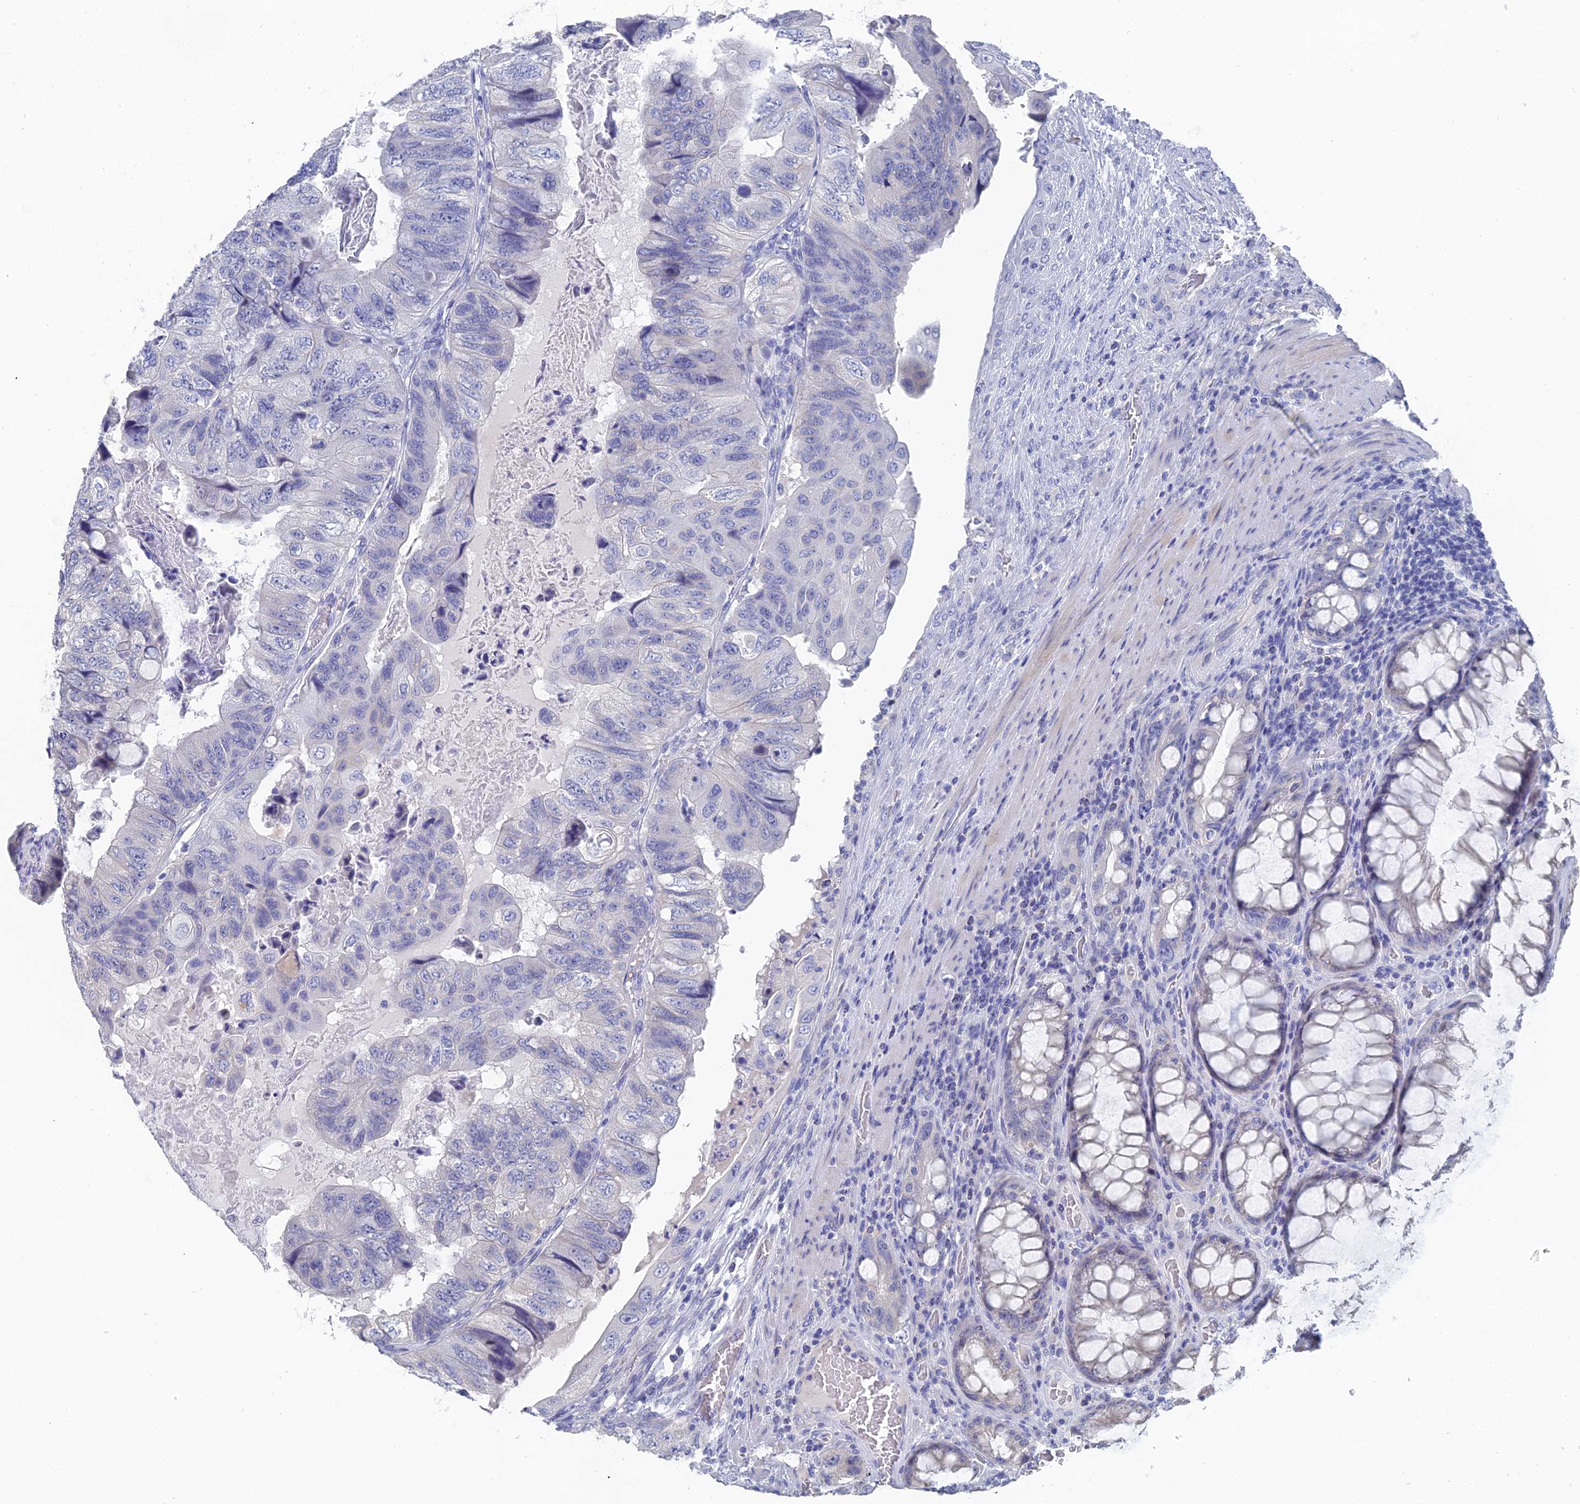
{"staining": {"intensity": "negative", "quantity": "none", "location": "none"}, "tissue": "colorectal cancer", "cell_type": "Tumor cells", "image_type": "cancer", "snomed": [{"axis": "morphology", "description": "Adenocarcinoma, NOS"}, {"axis": "topography", "description": "Rectum"}], "caption": "Immunohistochemistry of colorectal cancer shows no positivity in tumor cells.", "gene": "GFAP", "patient": {"sex": "male", "age": 63}}